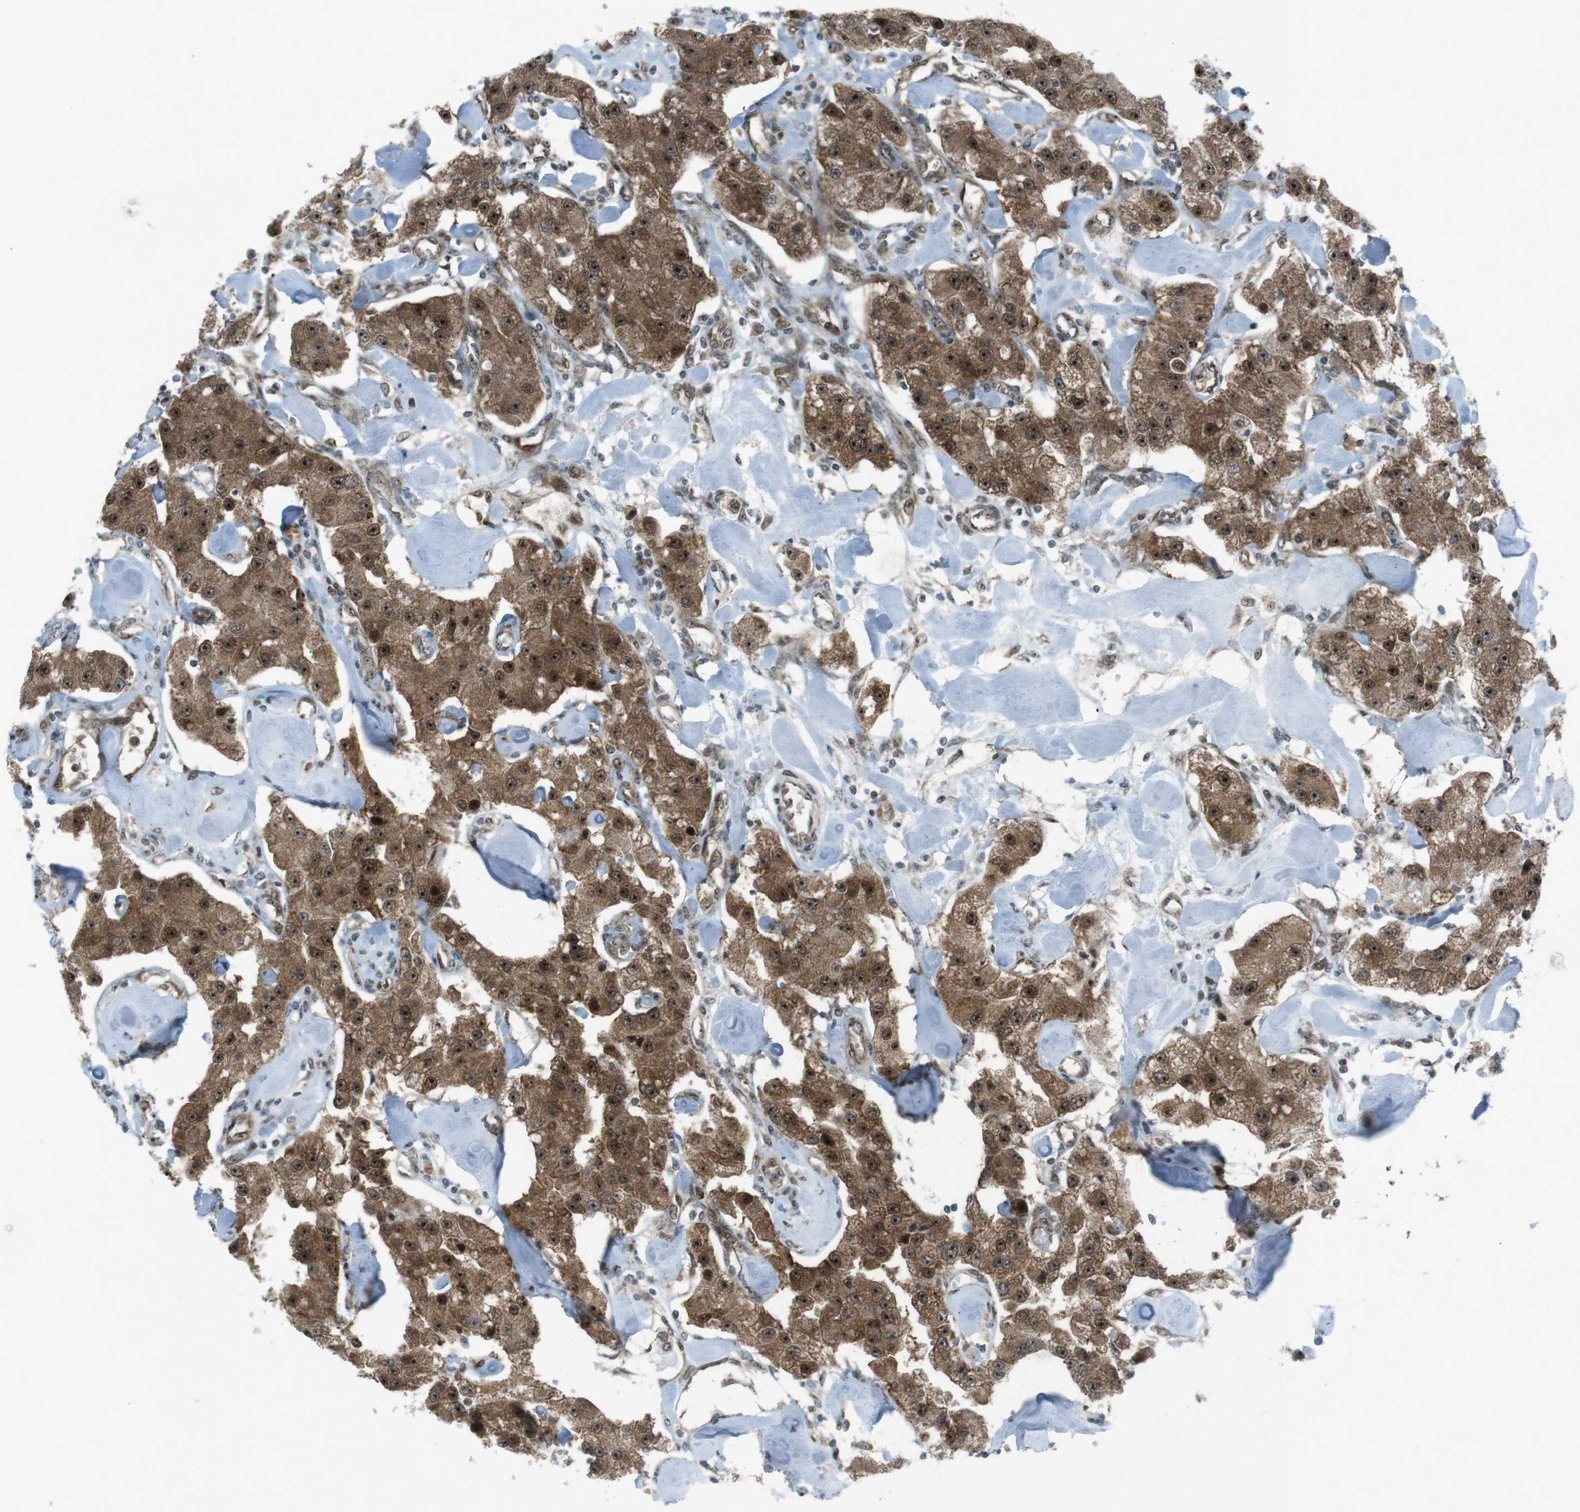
{"staining": {"intensity": "moderate", "quantity": ">75%", "location": "cytoplasmic/membranous,nuclear"}, "tissue": "carcinoid", "cell_type": "Tumor cells", "image_type": "cancer", "snomed": [{"axis": "morphology", "description": "Carcinoid, malignant, NOS"}, {"axis": "topography", "description": "Pancreas"}], "caption": "An image of human carcinoid stained for a protein exhibits moderate cytoplasmic/membranous and nuclear brown staining in tumor cells. The staining is performed using DAB (3,3'-diaminobenzidine) brown chromogen to label protein expression. The nuclei are counter-stained blue using hematoxylin.", "gene": "CSNK1D", "patient": {"sex": "male", "age": 41}}